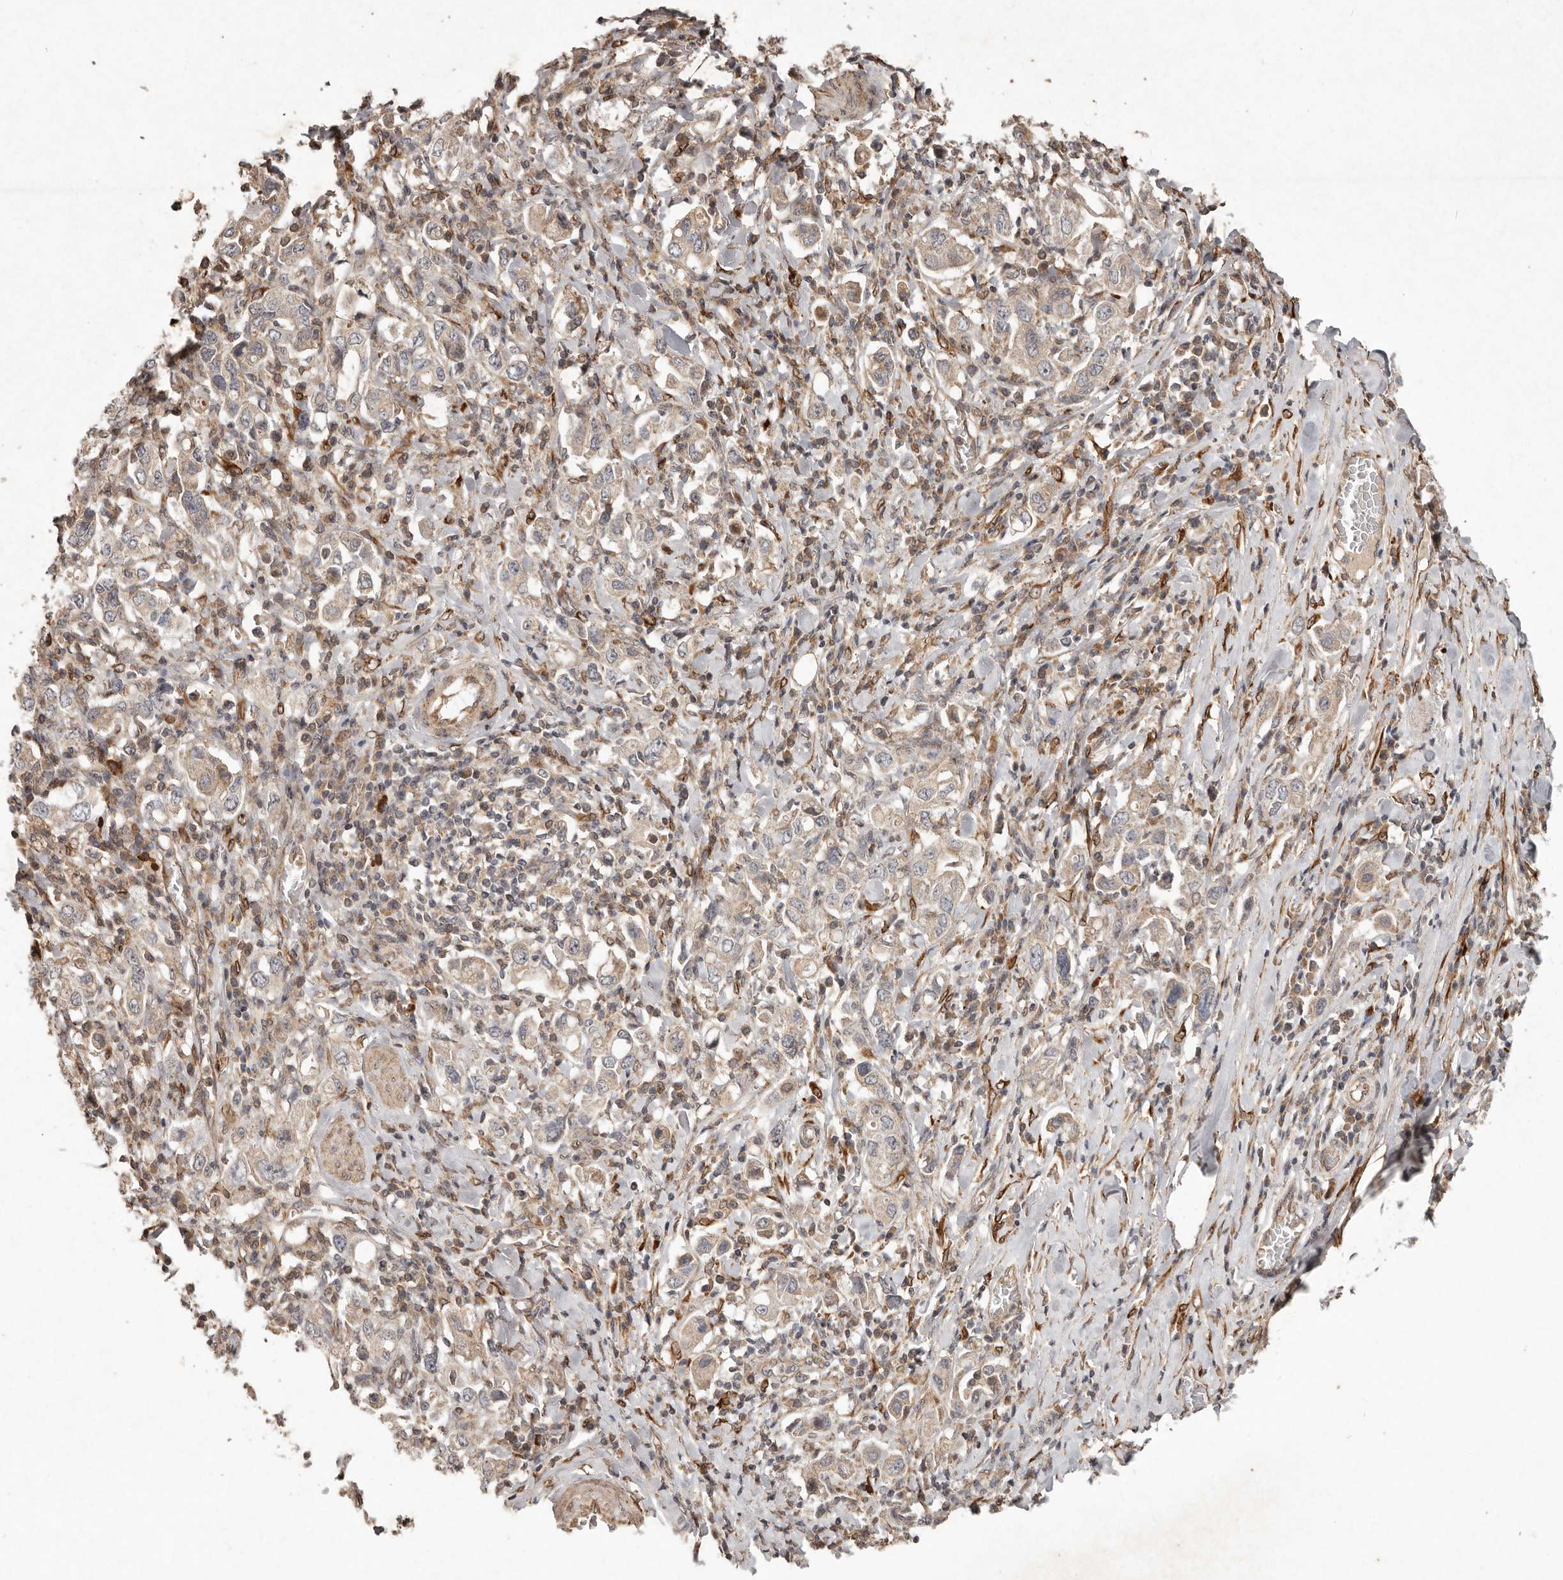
{"staining": {"intensity": "weak", "quantity": "<25%", "location": "cytoplasmic/membranous"}, "tissue": "stomach cancer", "cell_type": "Tumor cells", "image_type": "cancer", "snomed": [{"axis": "morphology", "description": "Adenocarcinoma, NOS"}, {"axis": "topography", "description": "Stomach, upper"}], "caption": "The micrograph shows no staining of tumor cells in stomach cancer.", "gene": "PLOD2", "patient": {"sex": "male", "age": 62}}